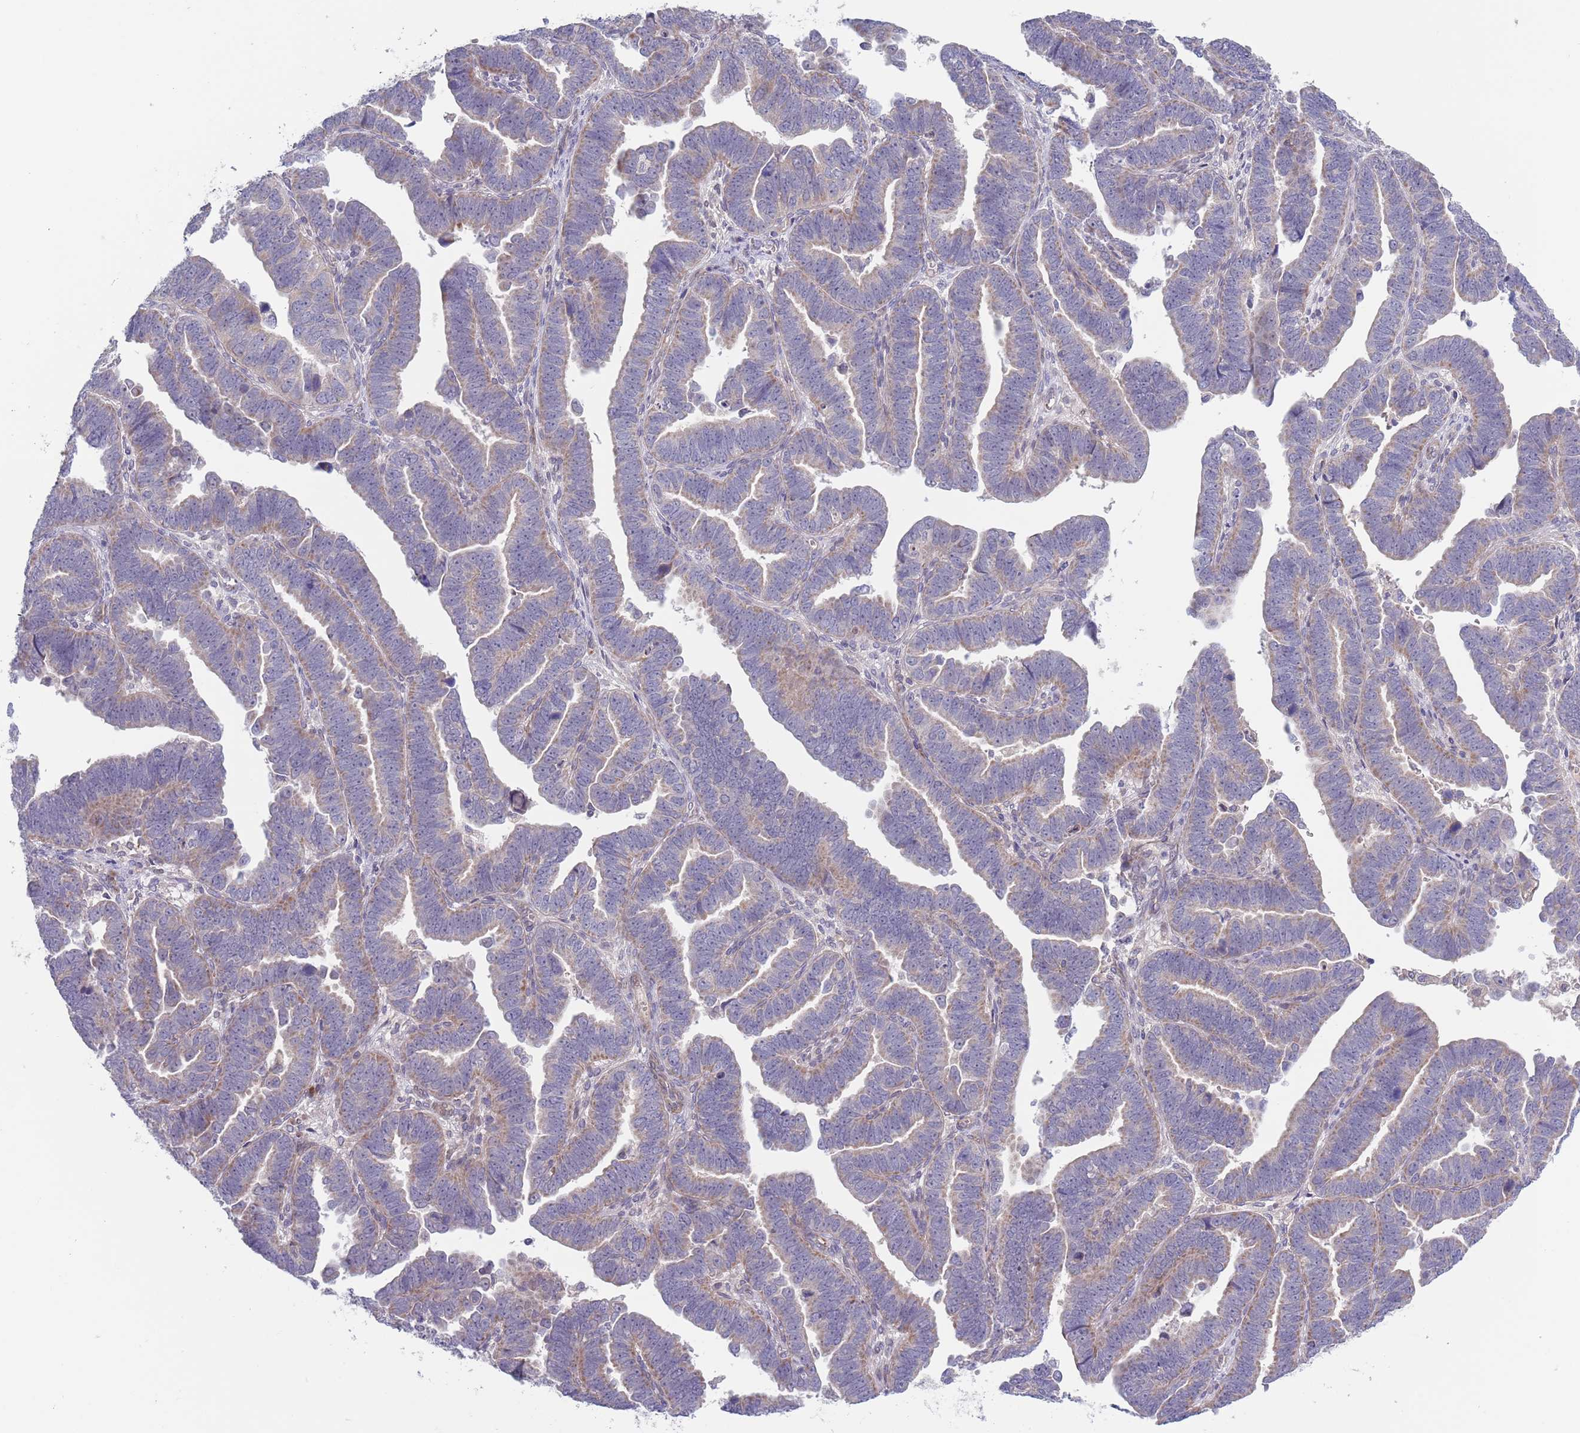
{"staining": {"intensity": "weak", "quantity": "25%-75%", "location": "cytoplasmic/membranous"}, "tissue": "endometrial cancer", "cell_type": "Tumor cells", "image_type": "cancer", "snomed": [{"axis": "morphology", "description": "Adenocarcinoma, NOS"}, {"axis": "topography", "description": "Endometrium"}], "caption": "DAB (3,3'-diaminobenzidine) immunohistochemical staining of endometrial adenocarcinoma demonstrates weak cytoplasmic/membranous protein staining in about 25%-75% of tumor cells.", "gene": "TYW1", "patient": {"sex": "female", "age": 75}}